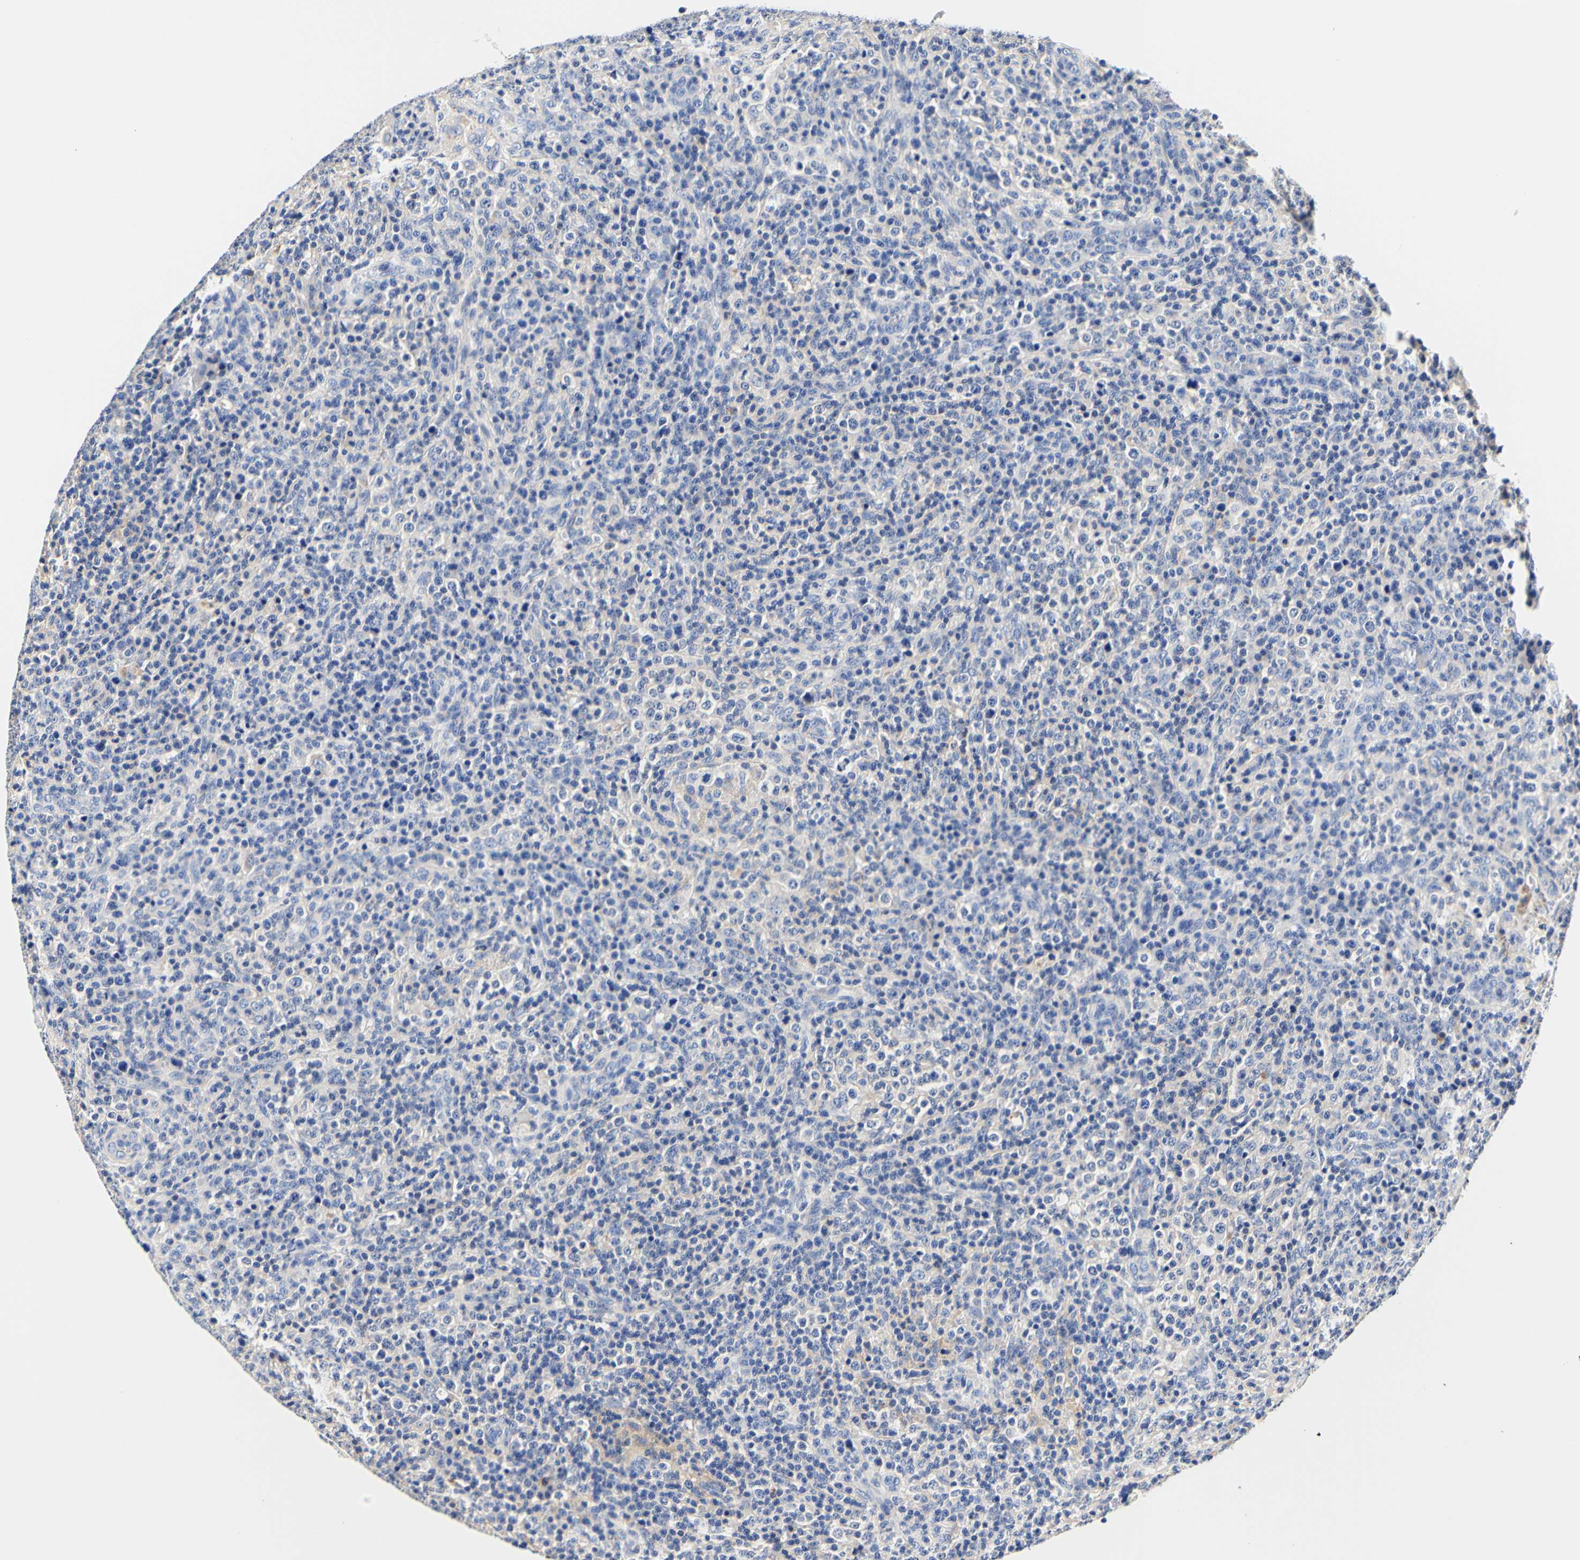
{"staining": {"intensity": "negative", "quantity": "none", "location": "none"}, "tissue": "lymphoma", "cell_type": "Tumor cells", "image_type": "cancer", "snomed": [{"axis": "morphology", "description": "Malignant lymphoma, non-Hodgkin's type, High grade"}, {"axis": "topography", "description": "Lymph node"}], "caption": "Immunohistochemistry photomicrograph of human high-grade malignant lymphoma, non-Hodgkin's type stained for a protein (brown), which demonstrates no staining in tumor cells.", "gene": "CAMK4", "patient": {"sex": "female", "age": 76}}